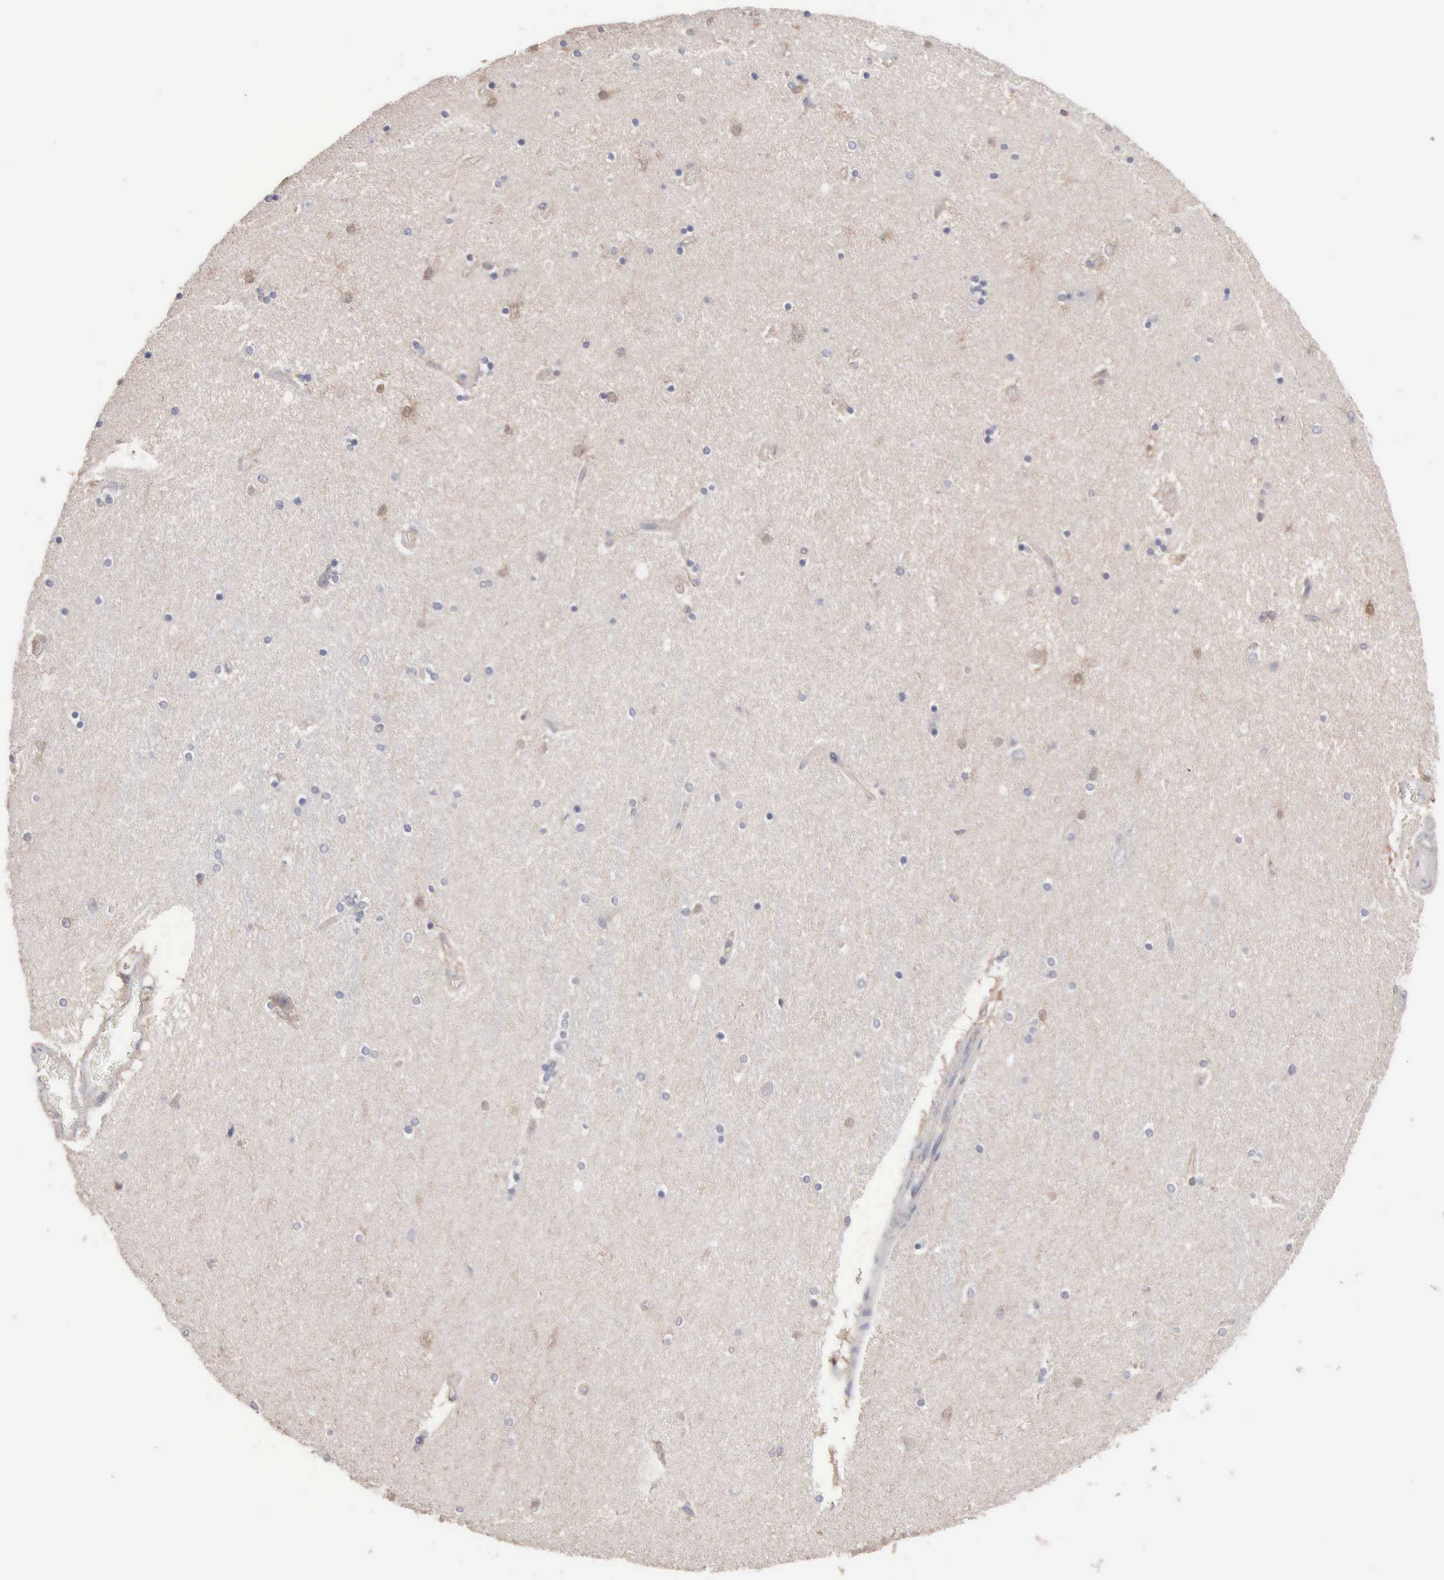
{"staining": {"intensity": "negative", "quantity": "none", "location": "none"}, "tissue": "hippocampus", "cell_type": "Glial cells", "image_type": "normal", "snomed": [{"axis": "morphology", "description": "Normal tissue, NOS"}, {"axis": "topography", "description": "Hippocampus"}], "caption": "High power microscopy image of an immunohistochemistry (IHC) histopathology image of benign hippocampus, revealing no significant staining in glial cells.", "gene": "MTHFD1", "patient": {"sex": "female", "age": 54}}